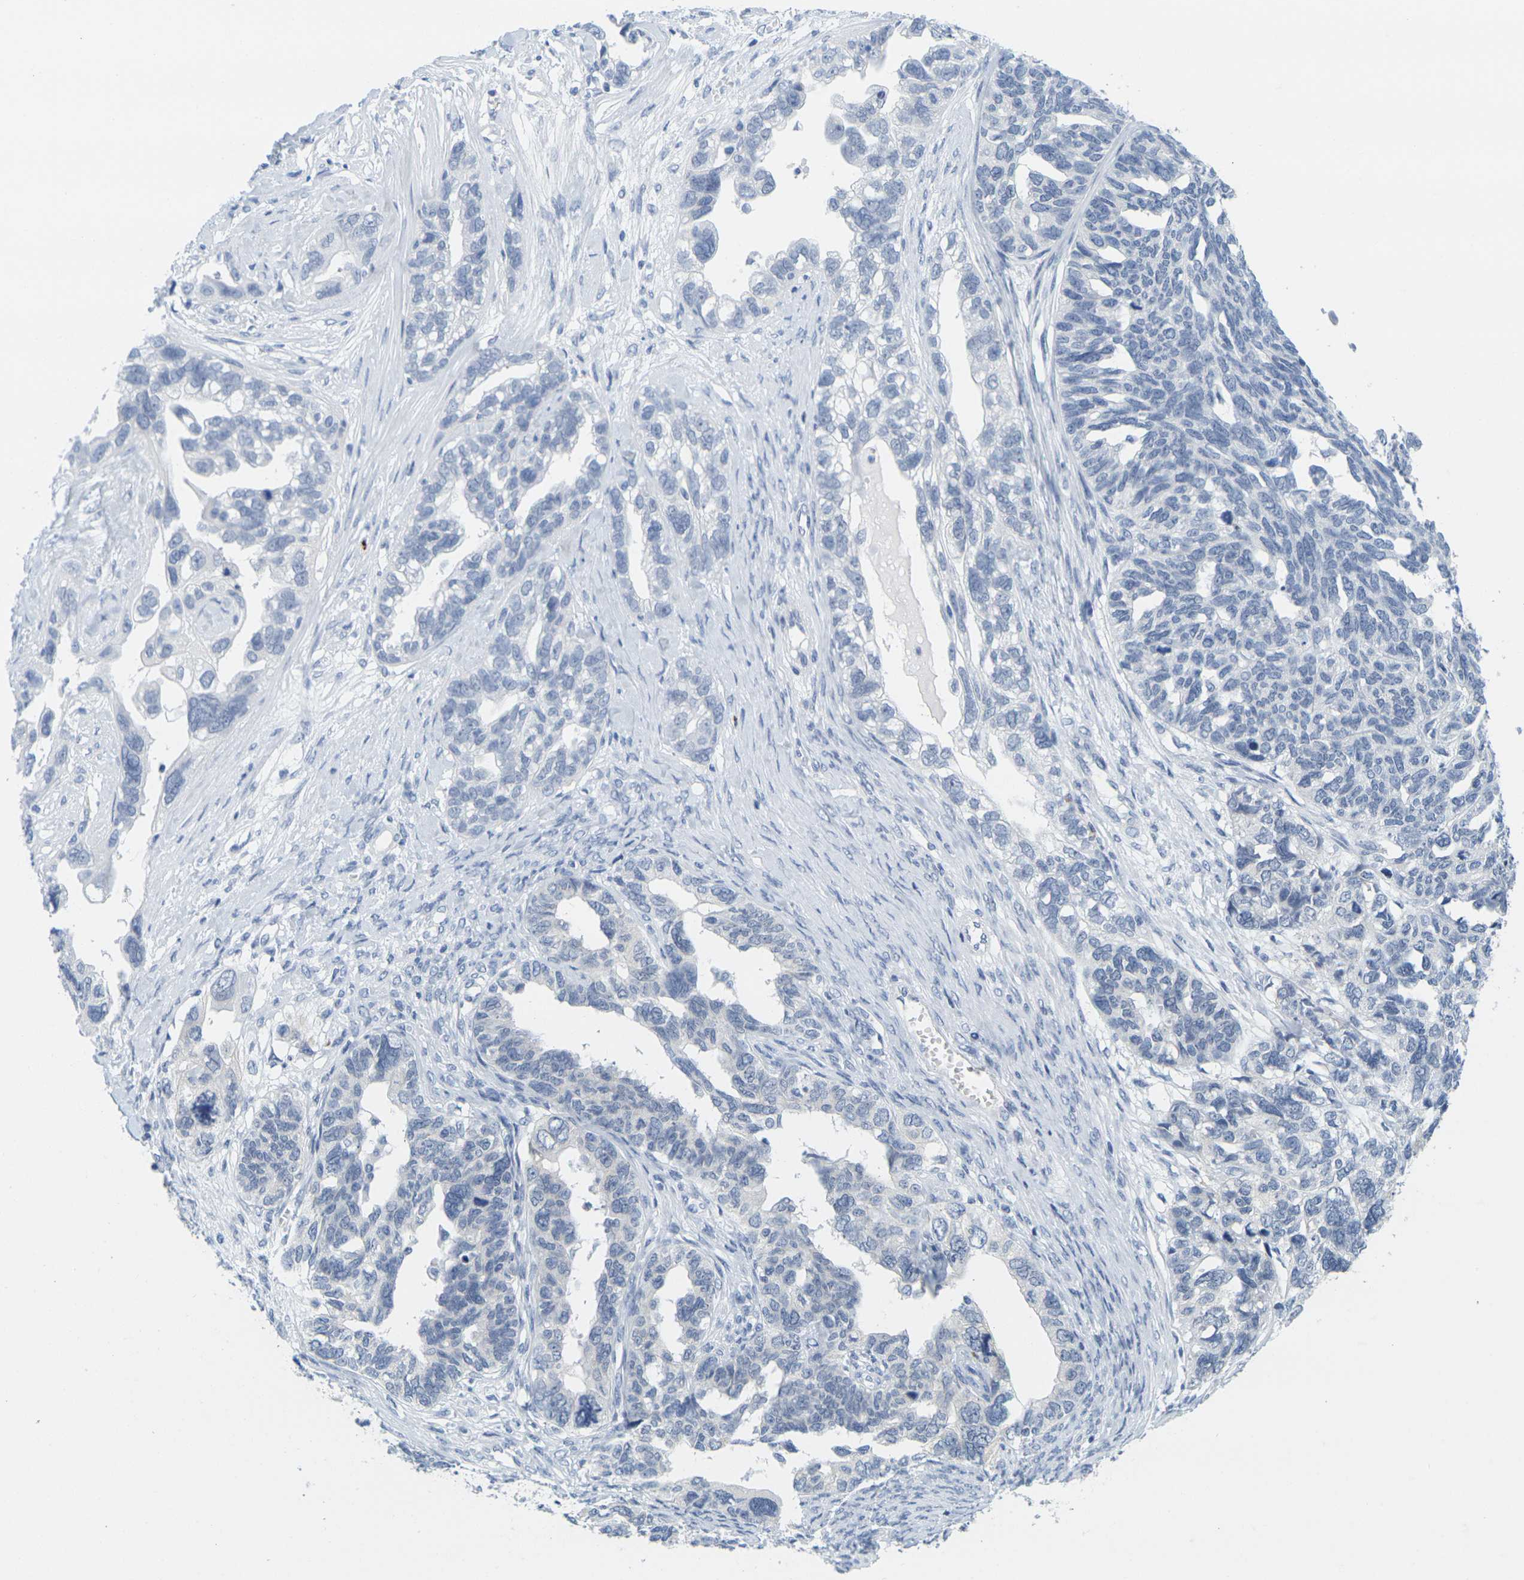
{"staining": {"intensity": "negative", "quantity": "none", "location": "none"}, "tissue": "ovarian cancer", "cell_type": "Tumor cells", "image_type": "cancer", "snomed": [{"axis": "morphology", "description": "Cystadenocarcinoma, serous, NOS"}, {"axis": "topography", "description": "Ovary"}], "caption": "Immunohistochemistry histopathology image of human serous cystadenocarcinoma (ovarian) stained for a protein (brown), which reveals no expression in tumor cells. (DAB (3,3'-diaminobenzidine) immunohistochemistry visualized using brightfield microscopy, high magnification).", "gene": "HLA-DOB", "patient": {"sex": "female", "age": 79}}